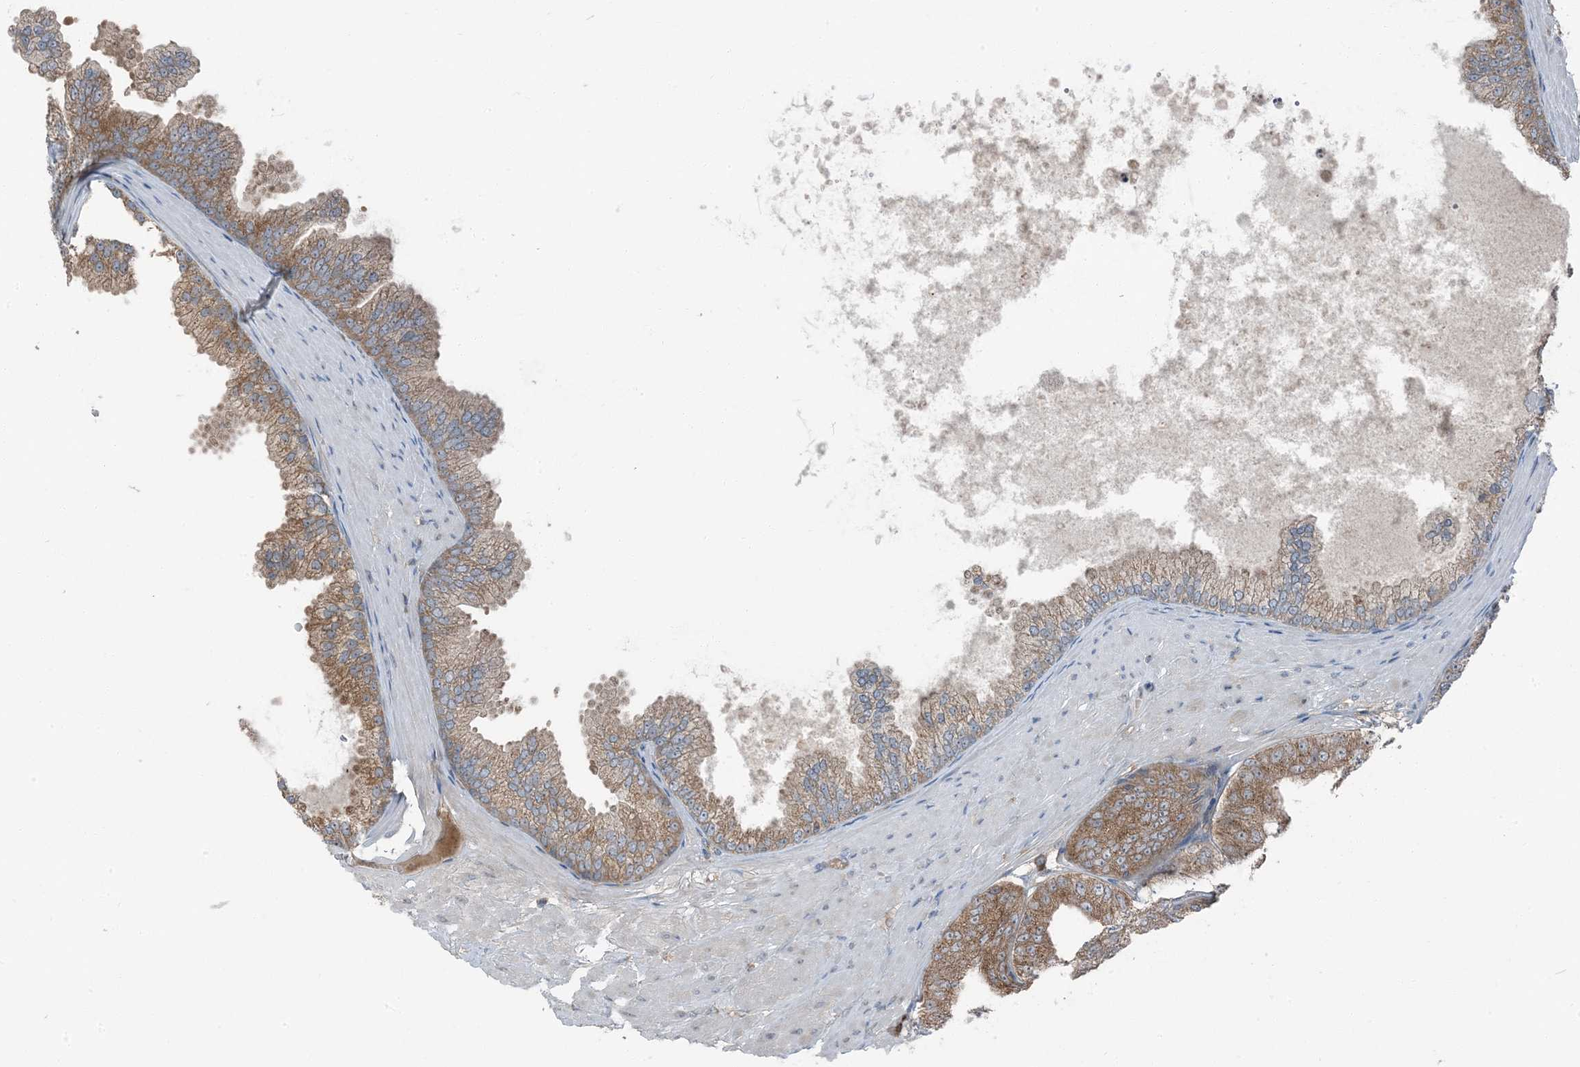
{"staining": {"intensity": "moderate", "quantity": ">75%", "location": "cytoplasmic/membranous"}, "tissue": "prostate cancer", "cell_type": "Tumor cells", "image_type": "cancer", "snomed": [{"axis": "morphology", "description": "Adenocarcinoma, Low grade"}, {"axis": "topography", "description": "Prostate"}], "caption": "An image showing moderate cytoplasmic/membranous expression in approximately >75% of tumor cells in prostate cancer (adenocarcinoma (low-grade)), as visualized by brown immunohistochemical staining.", "gene": "RAB3GAP1", "patient": {"sex": "male", "age": 63}}